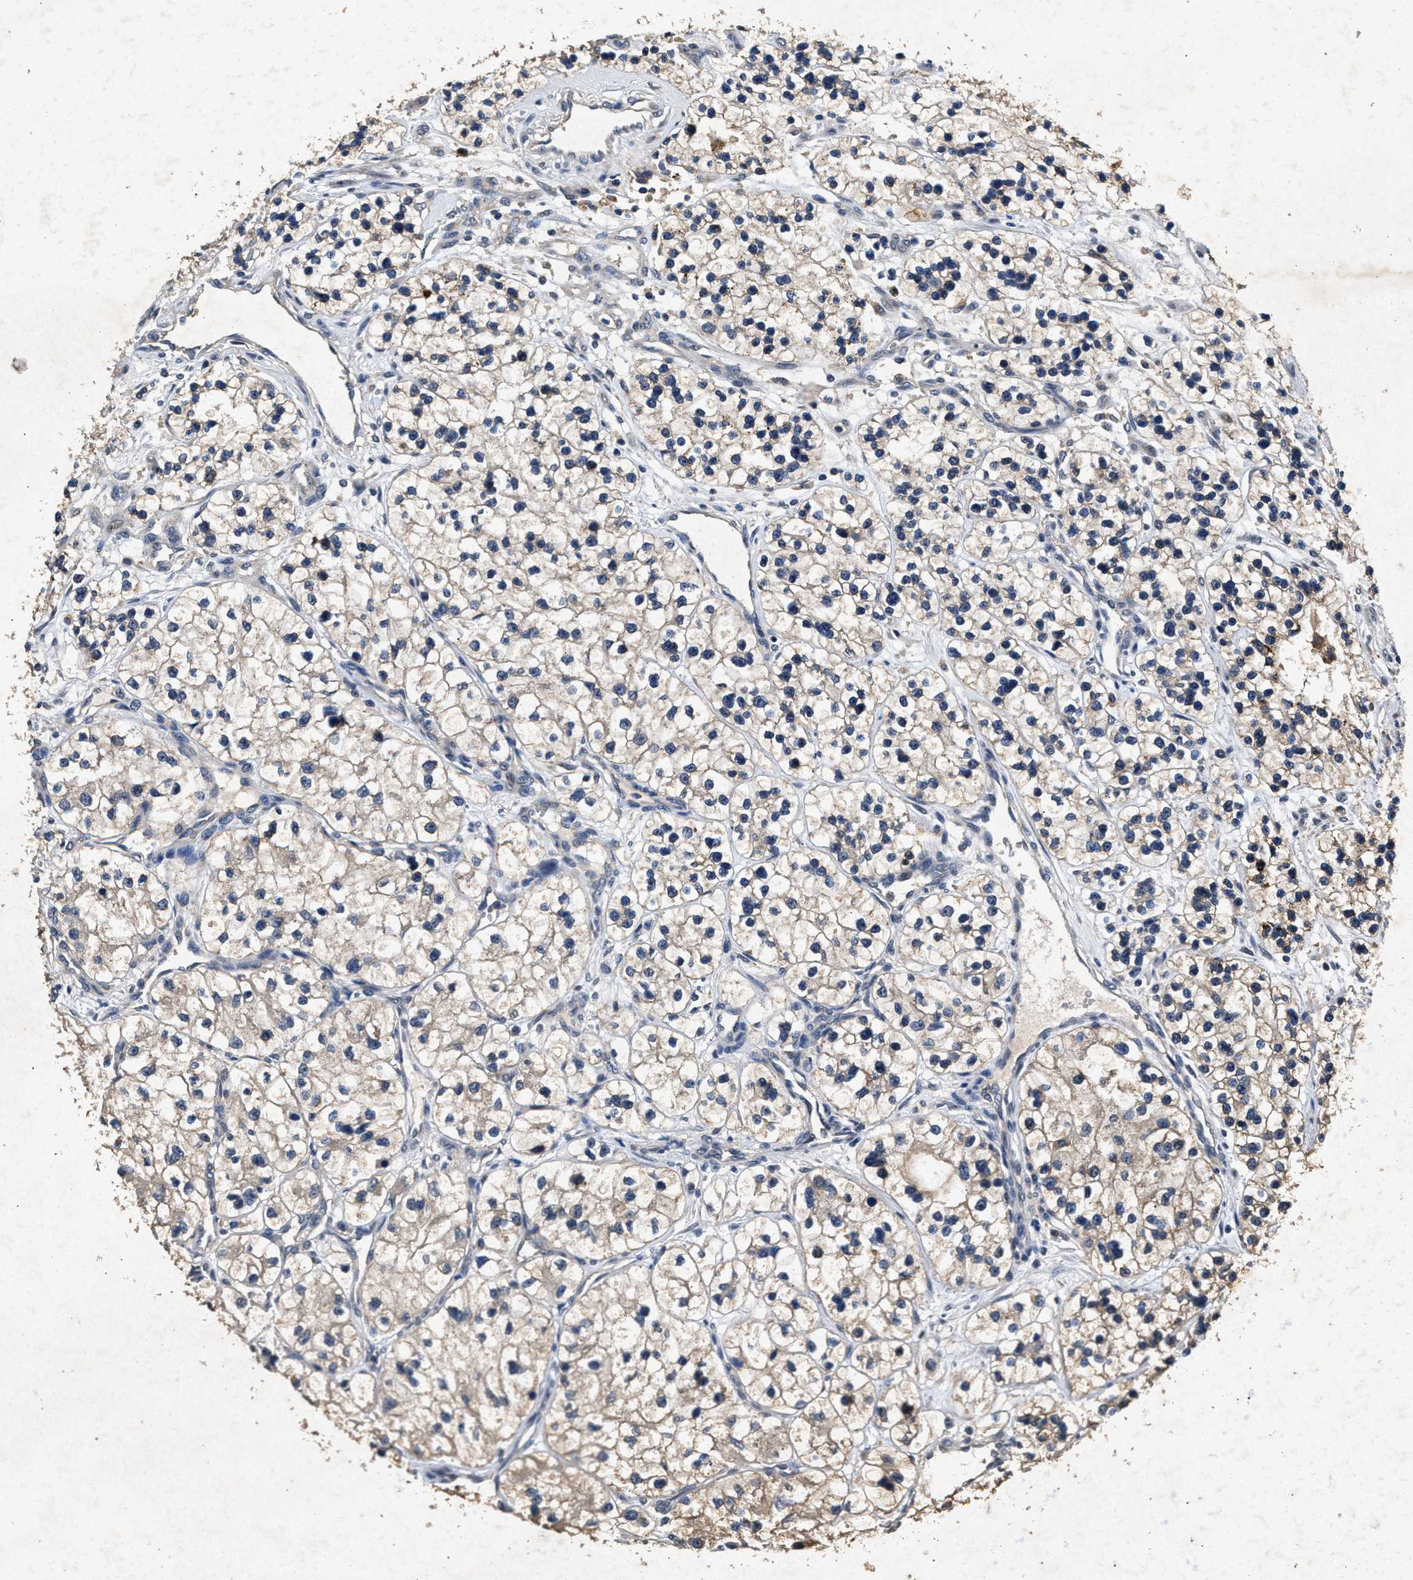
{"staining": {"intensity": "weak", "quantity": "<25%", "location": "cytoplasmic/membranous"}, "tissue": "renal cancer", "cell_type": "Tumor cells", "image_type": "cancer", "snomed": [{"axis": "morphology", "description": "Adenocarcinoma, NOS"}, {"axis": "topography", "description": "Kidney"}], "caption": "Immunohistochemistry (IHC) histopathology image of neoplastic tissue: human renal cancer (adenocarcinoma) stained with DAB (3,3'-diaminobenzidine) displays no significant protein expression in tumor cells. The staining is performed using DAB (3,3'-diaminobenzidine) brown chromogen with nuclei counter-stained in using hematoxylin.", "gene": "PPP1CC", "patient": {"sex": "female", "age": 57}}